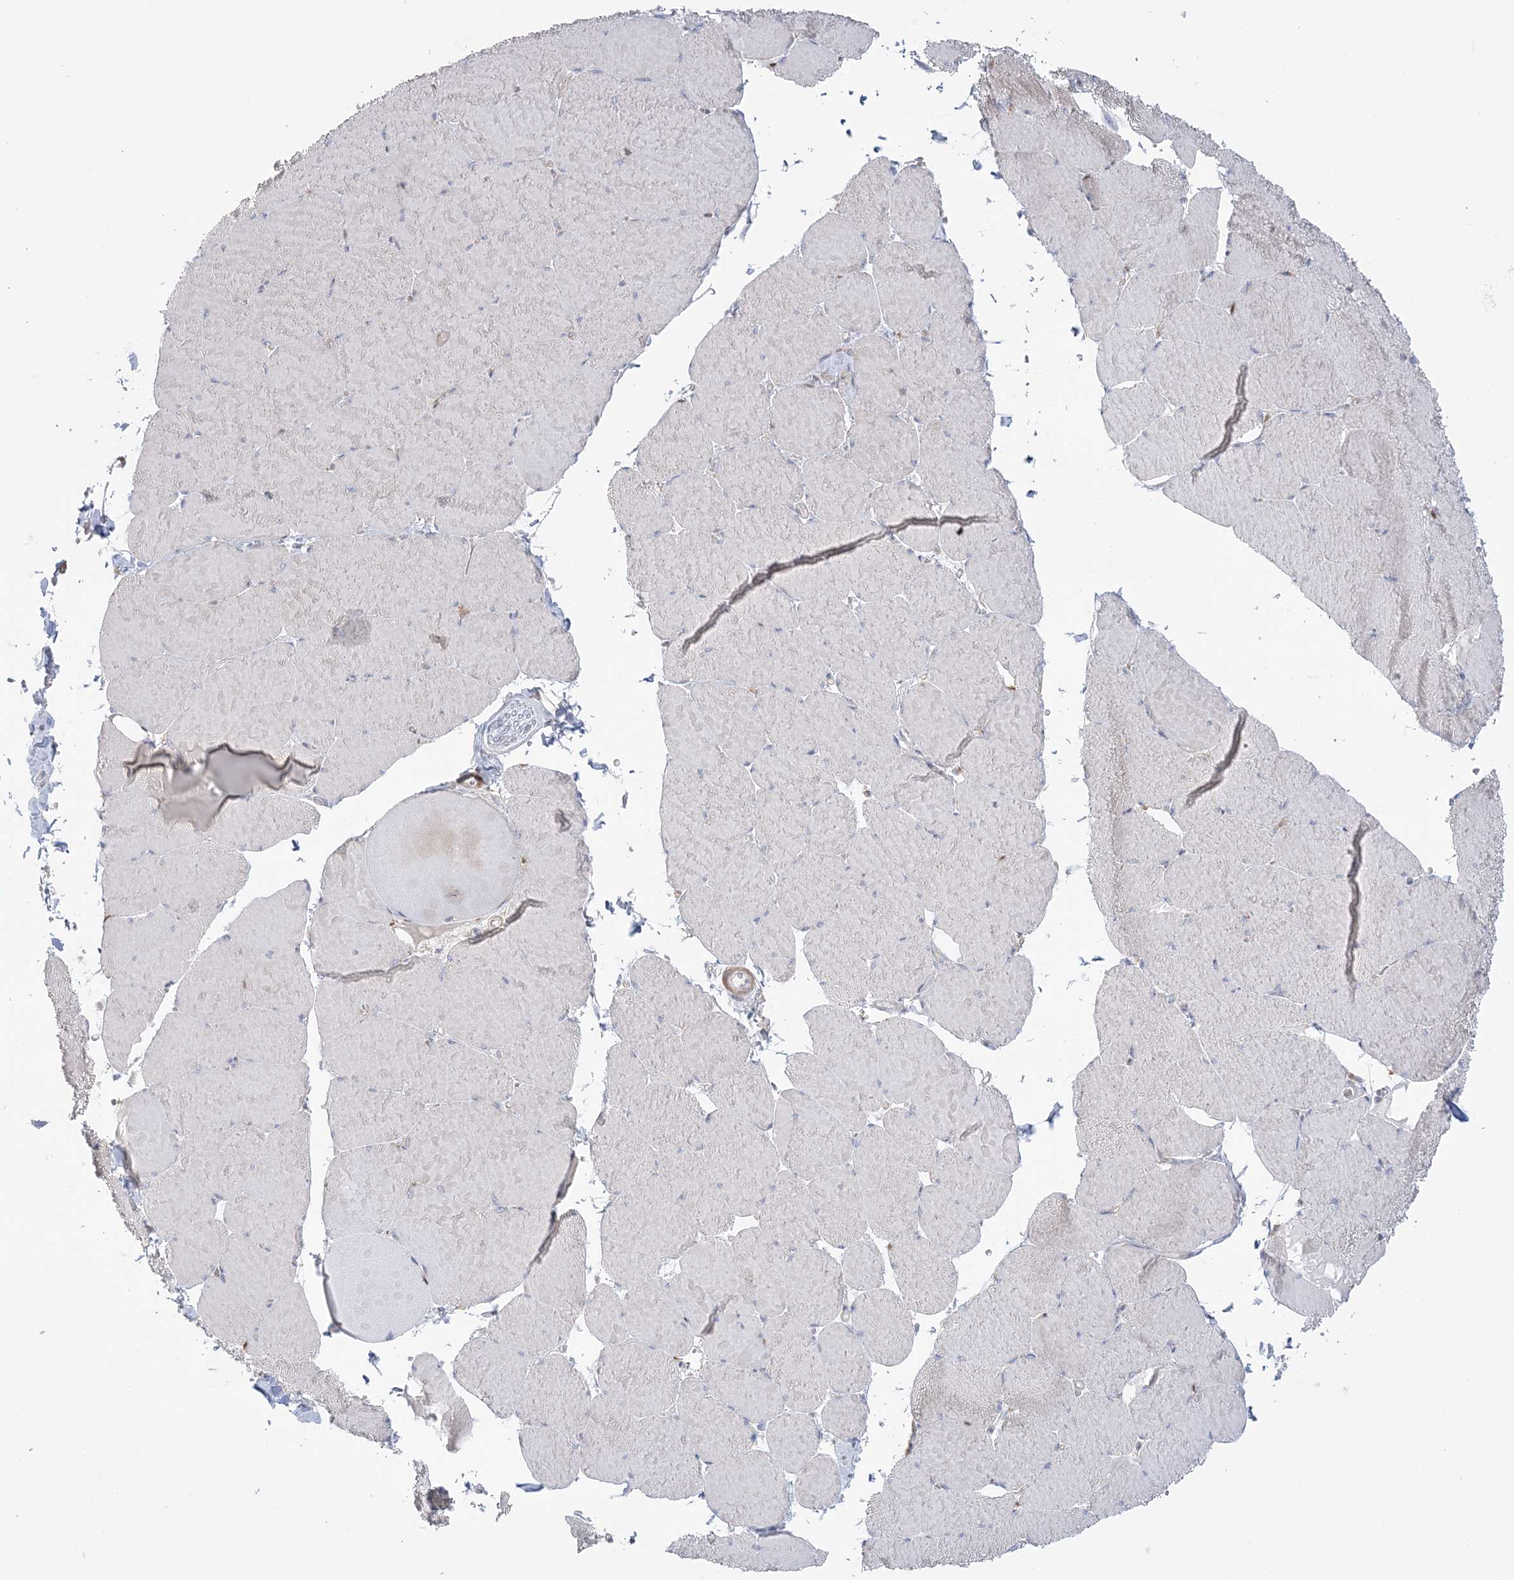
{"staining": {"intensity": "negative", "quantity": "none", "location": "none"}, "tissue": "skeletal muscle", "cell_type": "Myocytes", "image_type": "normal", "snomed": [{"axis": "morphology", "description": "Normal tissue, NOS"}, {"axis": "topography", "description": "Skeletal muscle"}, {"axis": "topography", "description": "Head-Neck"}], "caption": "A histopathology image of skeletal muscle stained for a protein reveals no brown staining in myocytes. Brightfield microscopy of IHC stained with DAB (3,3'-diaminobenzidine) (brown) and hematoxylin (blue), captured at high magnification.", "gene": "HAAO", "patient": {"sex": "male", "age": 66}}